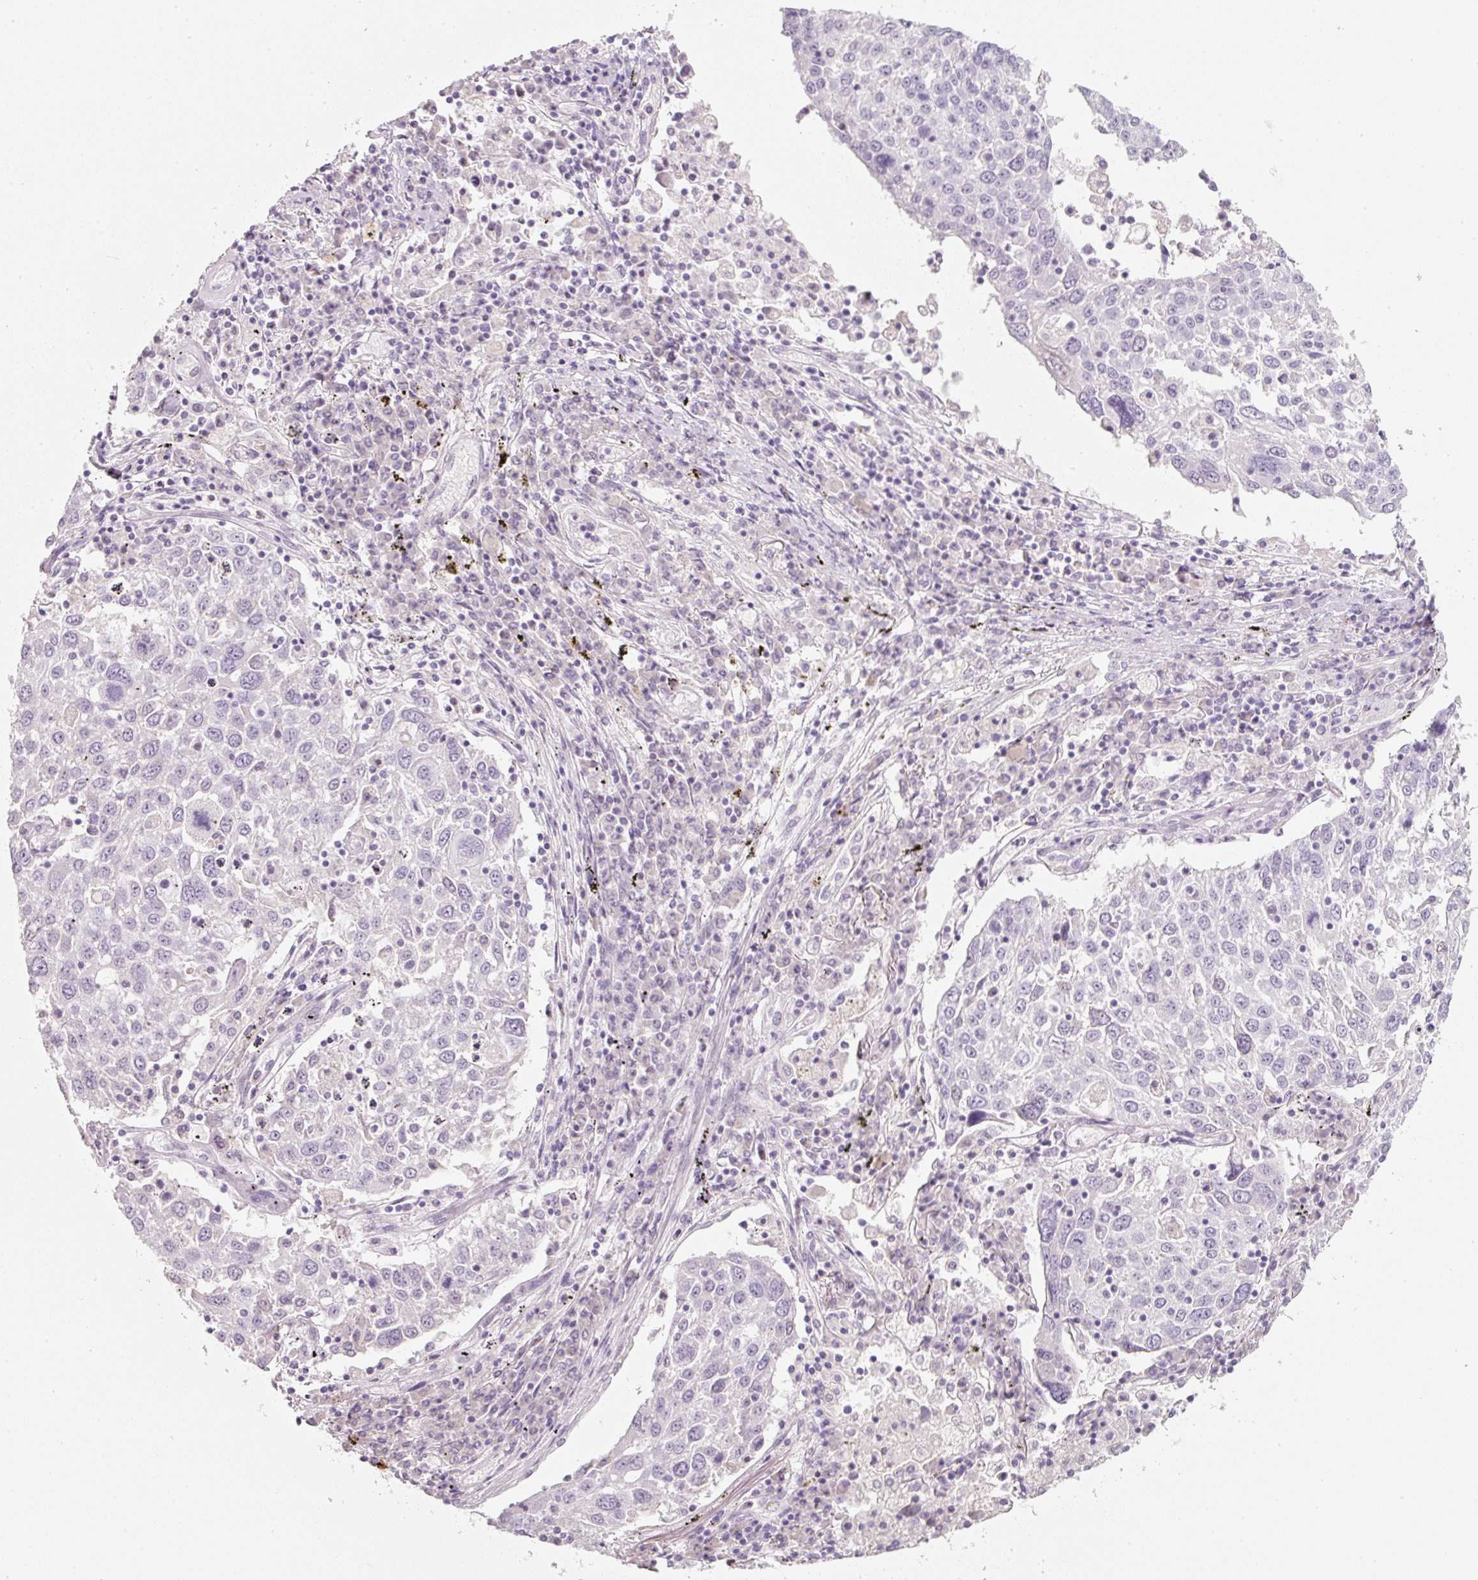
{"staining": {"intensity": "negative", "quantity": "none", "location": "none"}, "tissue": "lung cancer", "cell_type": "Tumor cells", "image_type": "cancer", "snomed": [{"axis": "morphology", "description": "Squamous cell carcinoma, NOS"}, {"axis": "topography", "description": "Lung"}], "caption": "An IHC photomicrograph of lung squamous cell carcinoma is shown. There is no staining in tumor cells of lung squamous cell carcinoma.", "gene": "ENSG00000206549", "patient": {"sex": "male", "age": 65}}